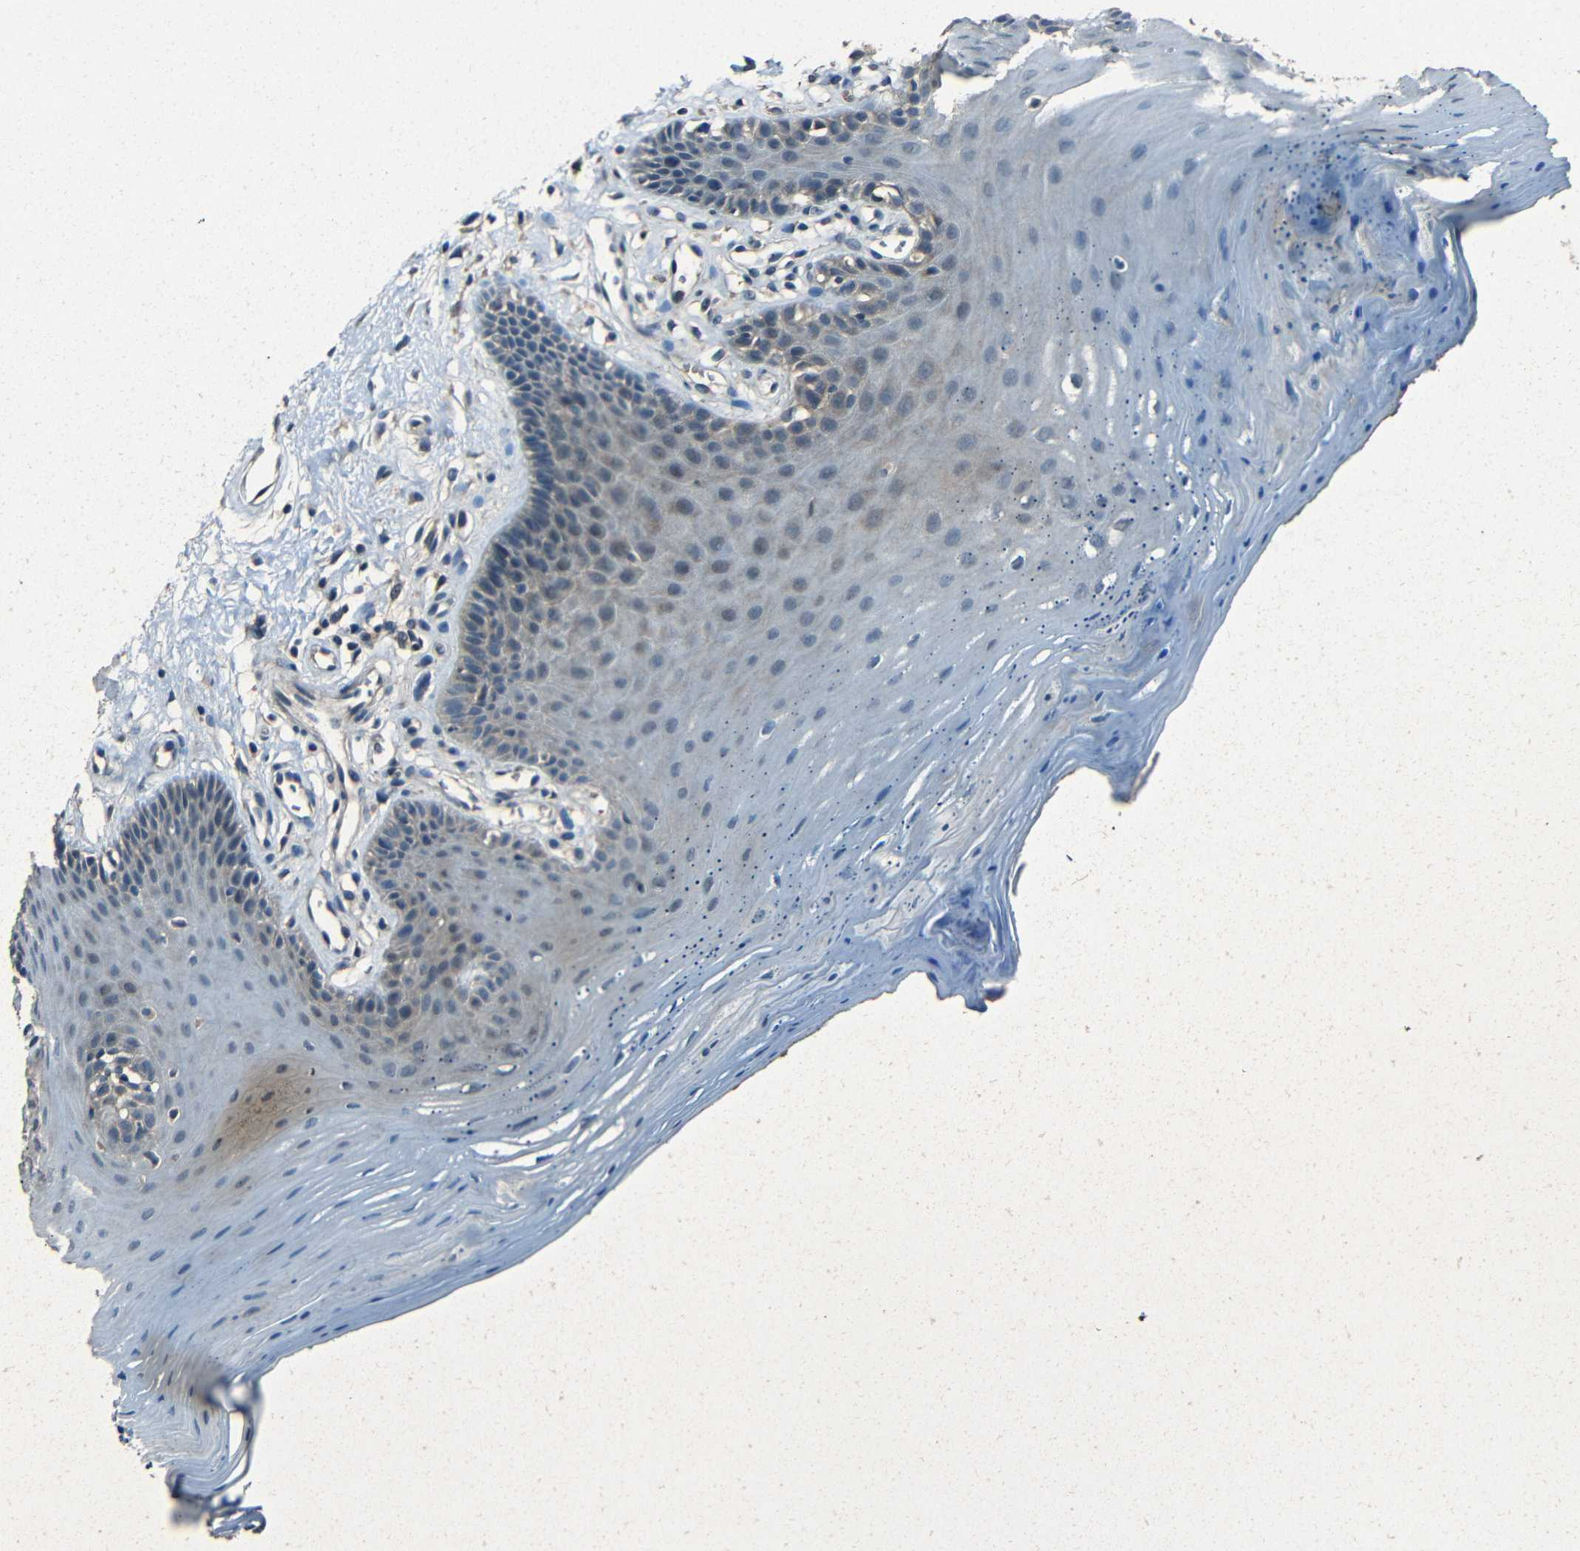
{"staining": {"intensity": "weak", "quantity": "<25%", "location": "cytoplasmic/membranous"}, "tissue": "oral mucosa", "cell_type": "Squamous epithelial cells", "image_type": "normal", "snomed": [{"axis": "morphology", "description": "Normal tissue, NOS"}, {"axis": "topography", "description": "Skeletal muscle"}, {"axis": "topography", "description": "Oral tissue"}], "caption": "This is an immunohistochemistry micrograph of benign oral mucosa. There is no staining in squamous epithelial cells.", "gene": "SLA", "patient": {"sex": "male", "age": 58}}